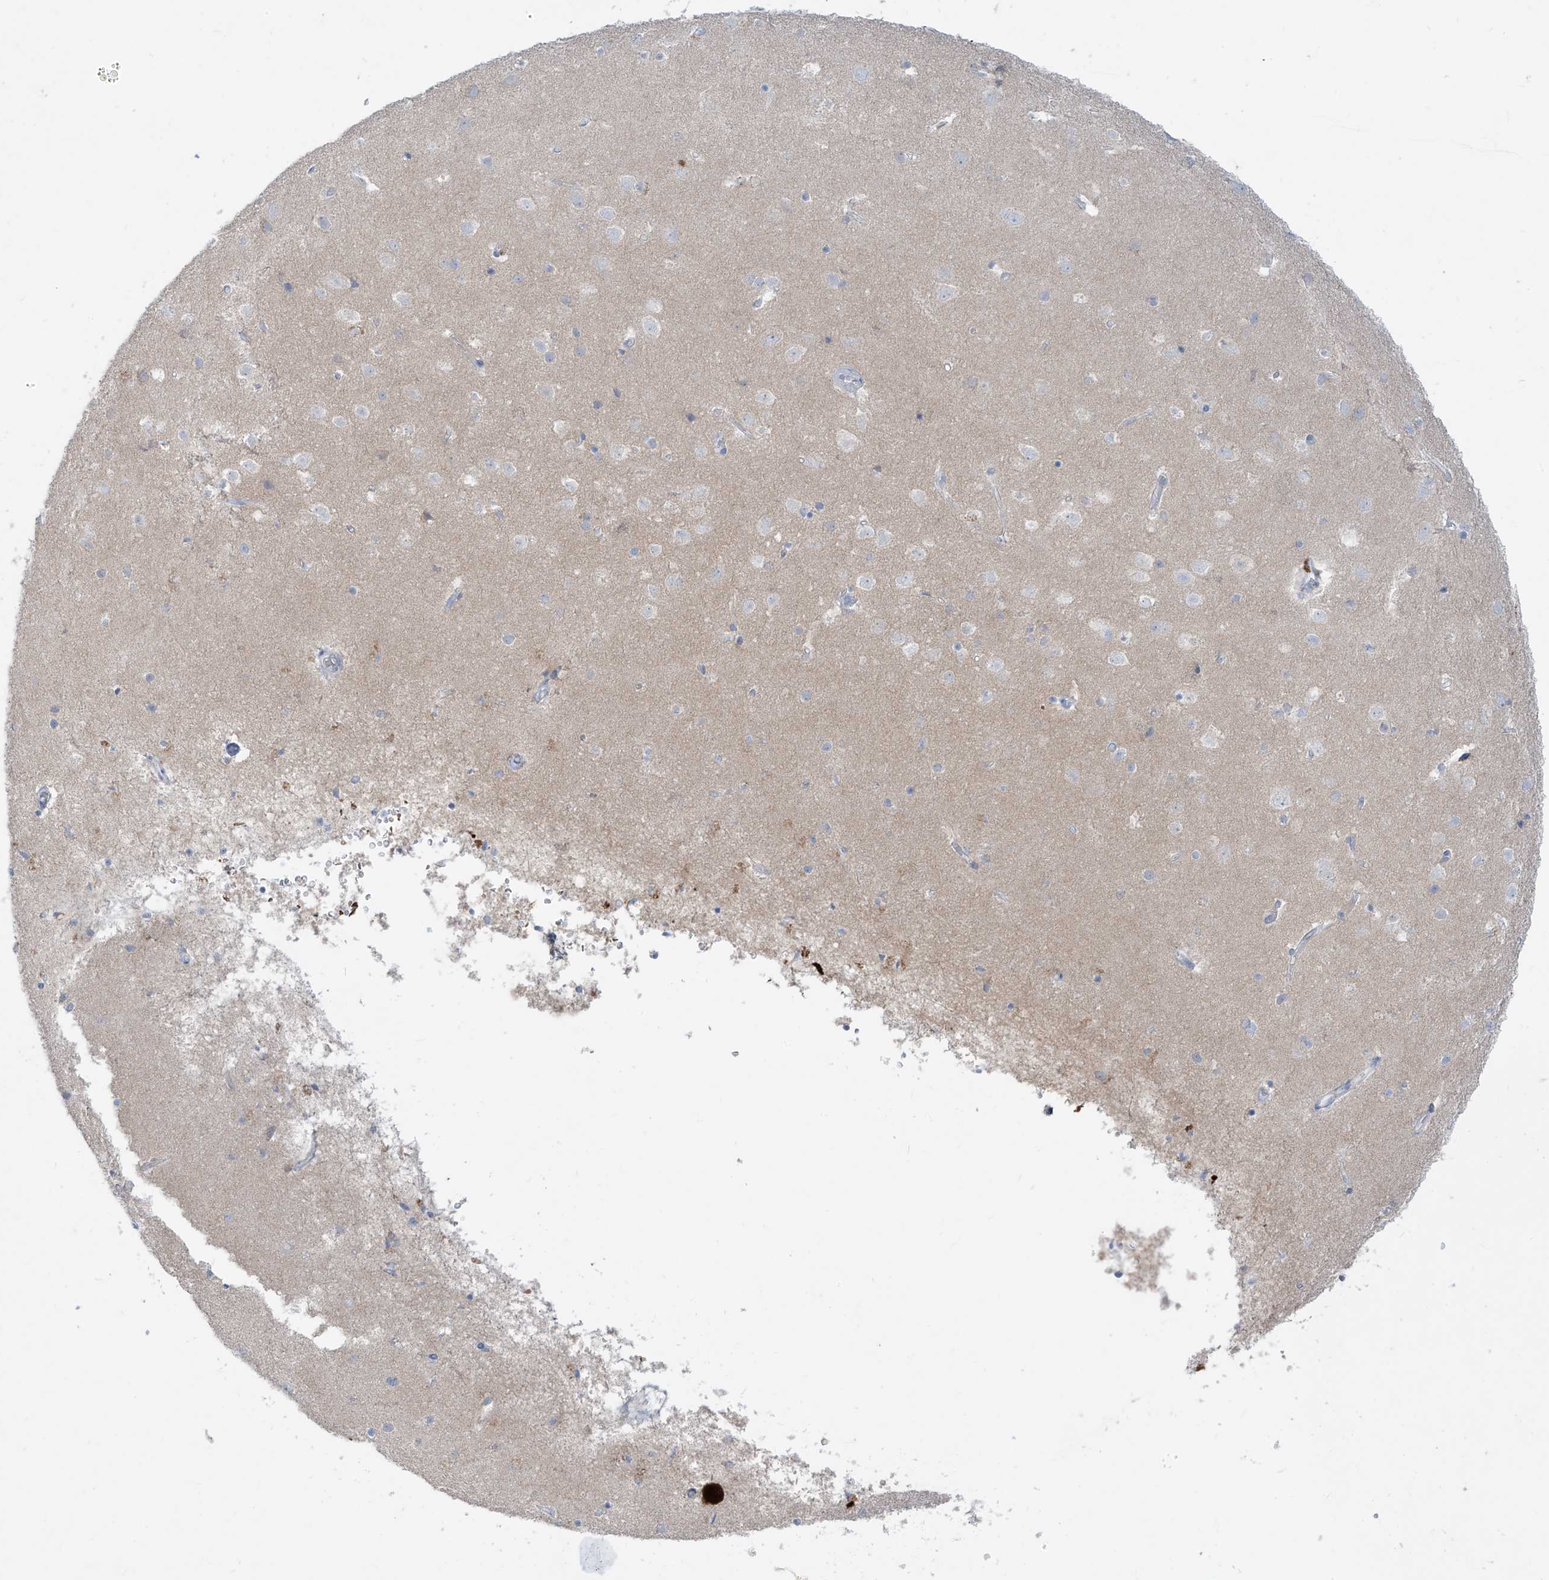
{"staining": {"intensity": "negative", "quantity": "none", "location": "none"}, "tissue": "cerebral cortex", "cell_type": "Endothelial cells", "image_type": "normal", "snomed": [{"axis": "morphology", "description": "Normal tissue, NOS"}, {"axis": "topography", "description": "Cerebral cortex"}], "caption": "Immunohistochemistry of benign human cerebral cortex reveals no staining in endothelial cells.", "gene": "DGKQ", "patient": {"sex": "male", "age": 54}}